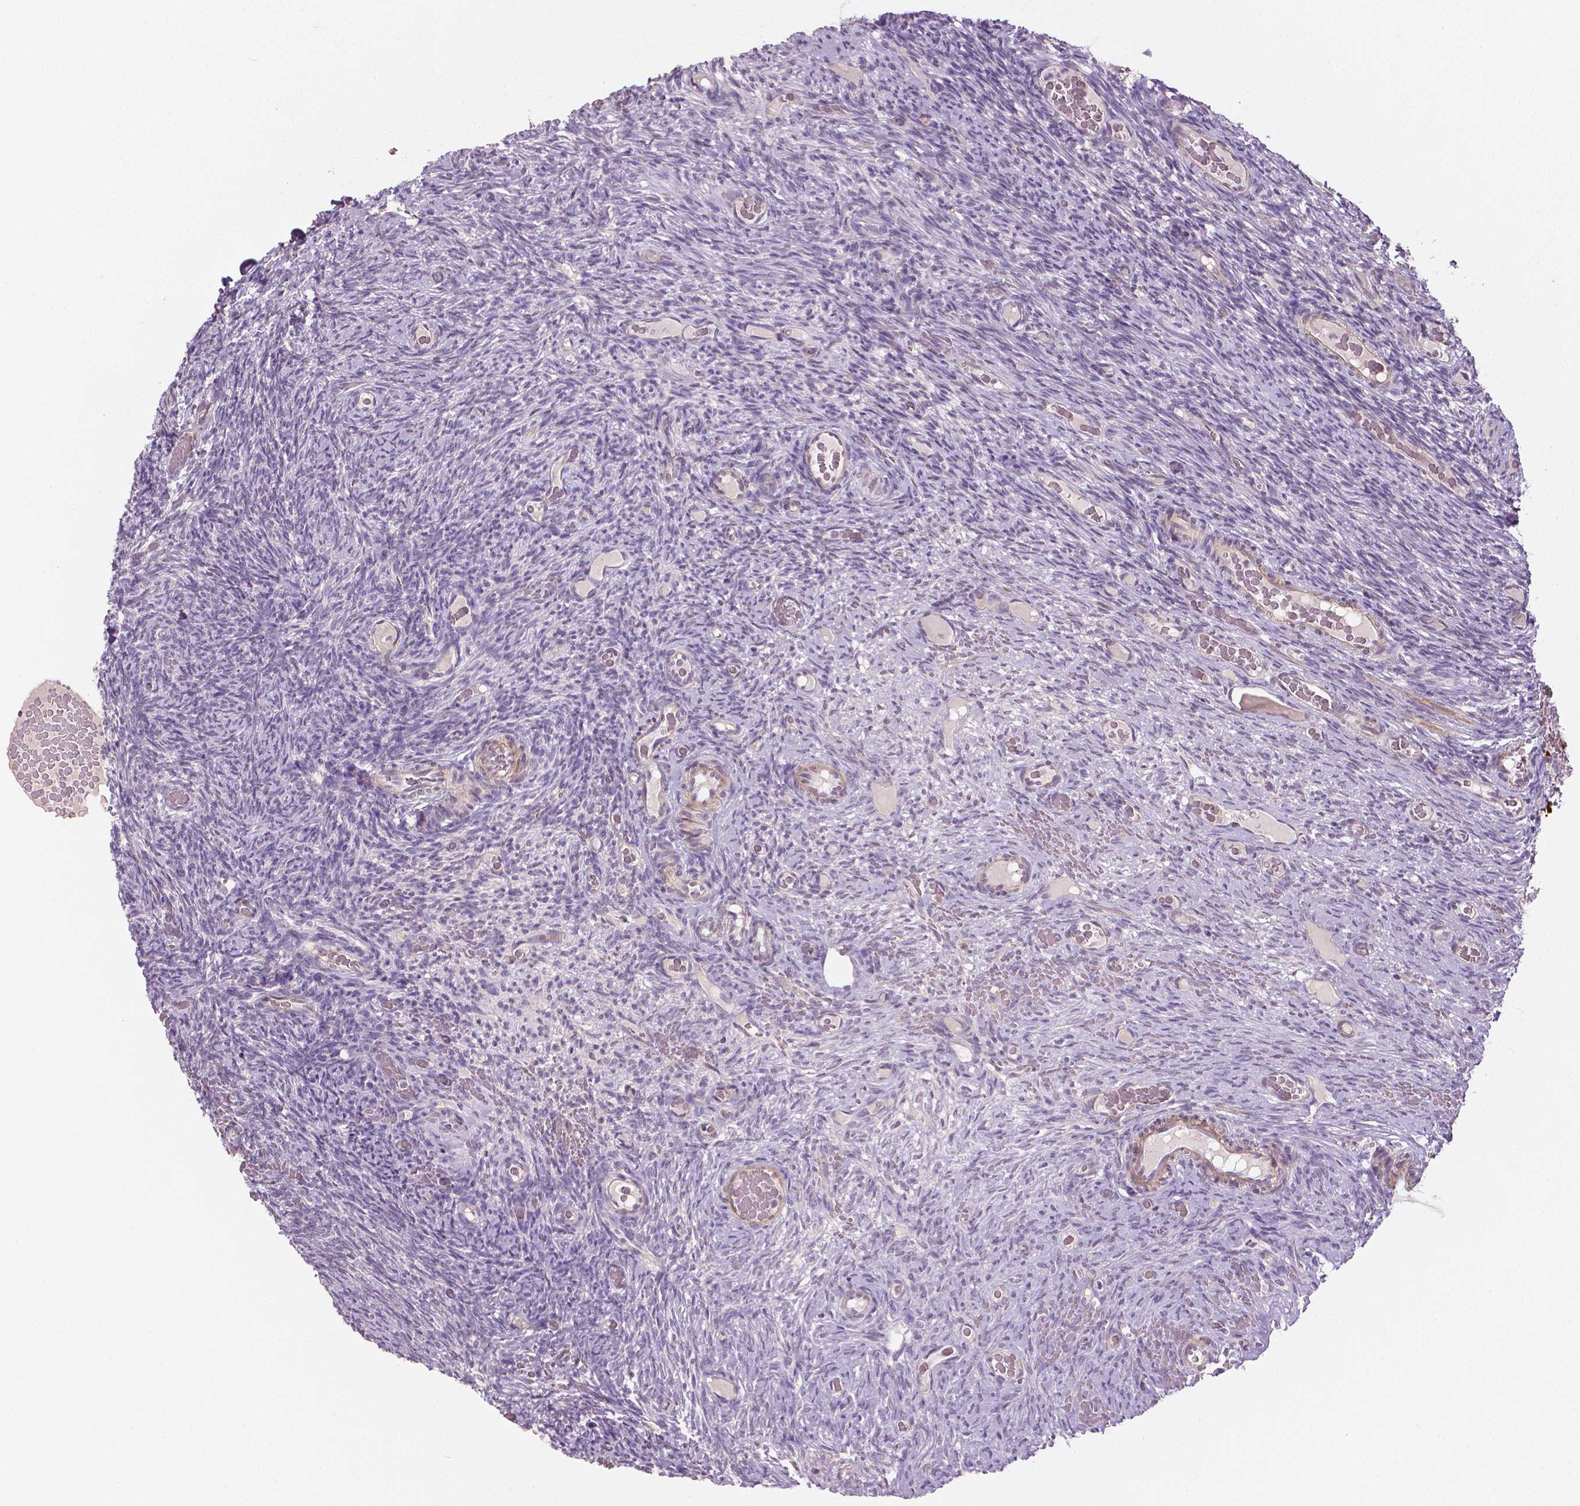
{"staining": {"intensity": "negative", "quantity": "none", "location": "none"}, "tissue": "ovary", "cell_type": "Follicle cells", "image_type": "normal", "snomed": [{"axis": "morphology", "description": "Normal tissue, NOS"}, {"axis": "topography", "description": "Ovary"}], "caption": "An image of ovary stained for a protein shows no brown staining in follicle cells. (DAB (3,3'-diaminobenzidine) immunohistochemistry visualized using brightfield microscopy, high magnification).", "gene": "FLT1", "patient": {"sex": "female", "age": 34}}